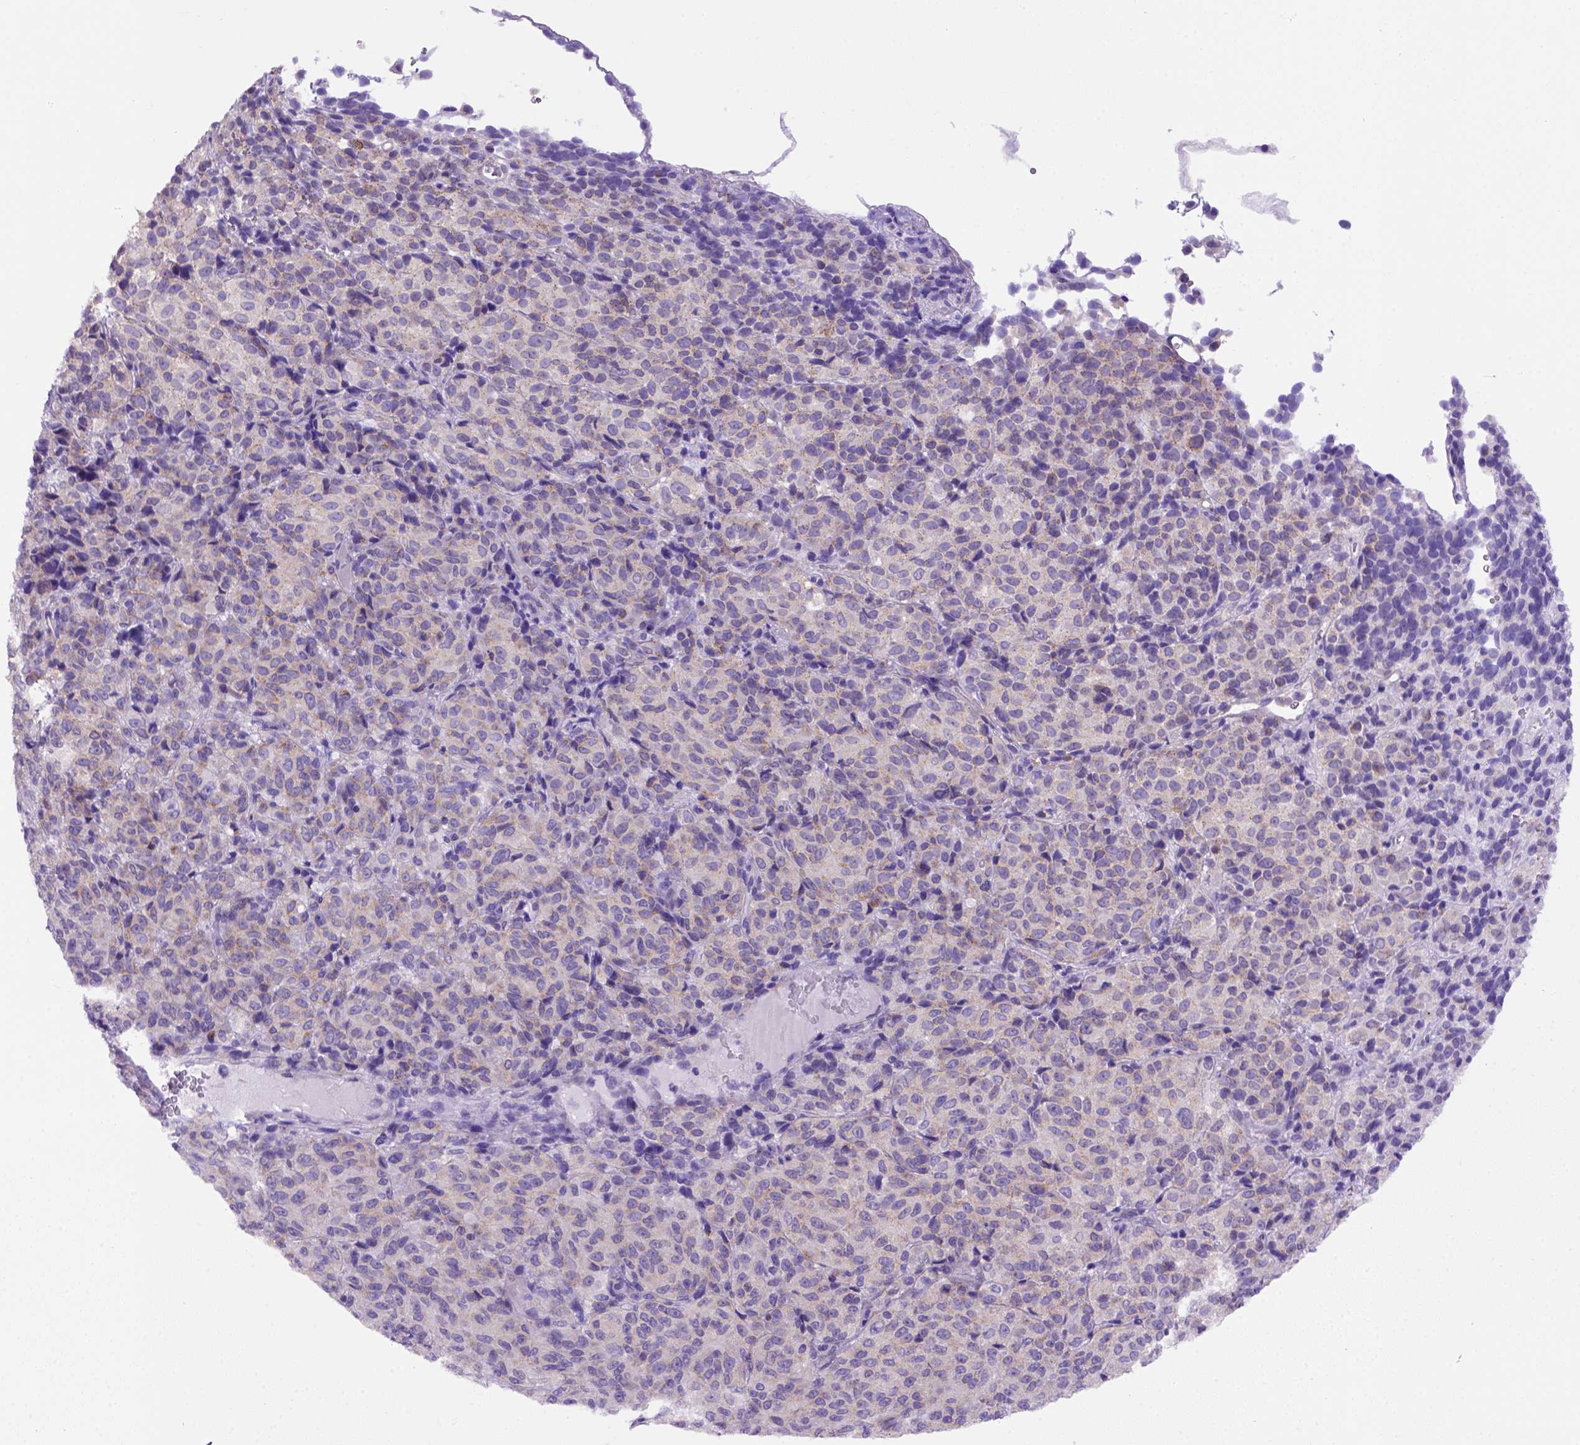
{"staining": {"intensity": "weak", "quantity": ">75%", "location": "cytoplasmic/membranous"}, "tissue": "melanoma", "cell_type": "Tumor cells", "image_type": "cancer", "snomed": [{"axis": "morphology", "description": "Malignant melanoma, Metastatic site"}, {"axis": "topography", "description": "Brain"}], "caption": "Approximately >75% of tumor cells in human malignant melanoma (metastatic site) display weak cytoplasmic/membranous protein staining as visualized by brown immunohistochemical staining.", "gene": "FOXI1", "patient": {"sex": "female", "age": 56}}